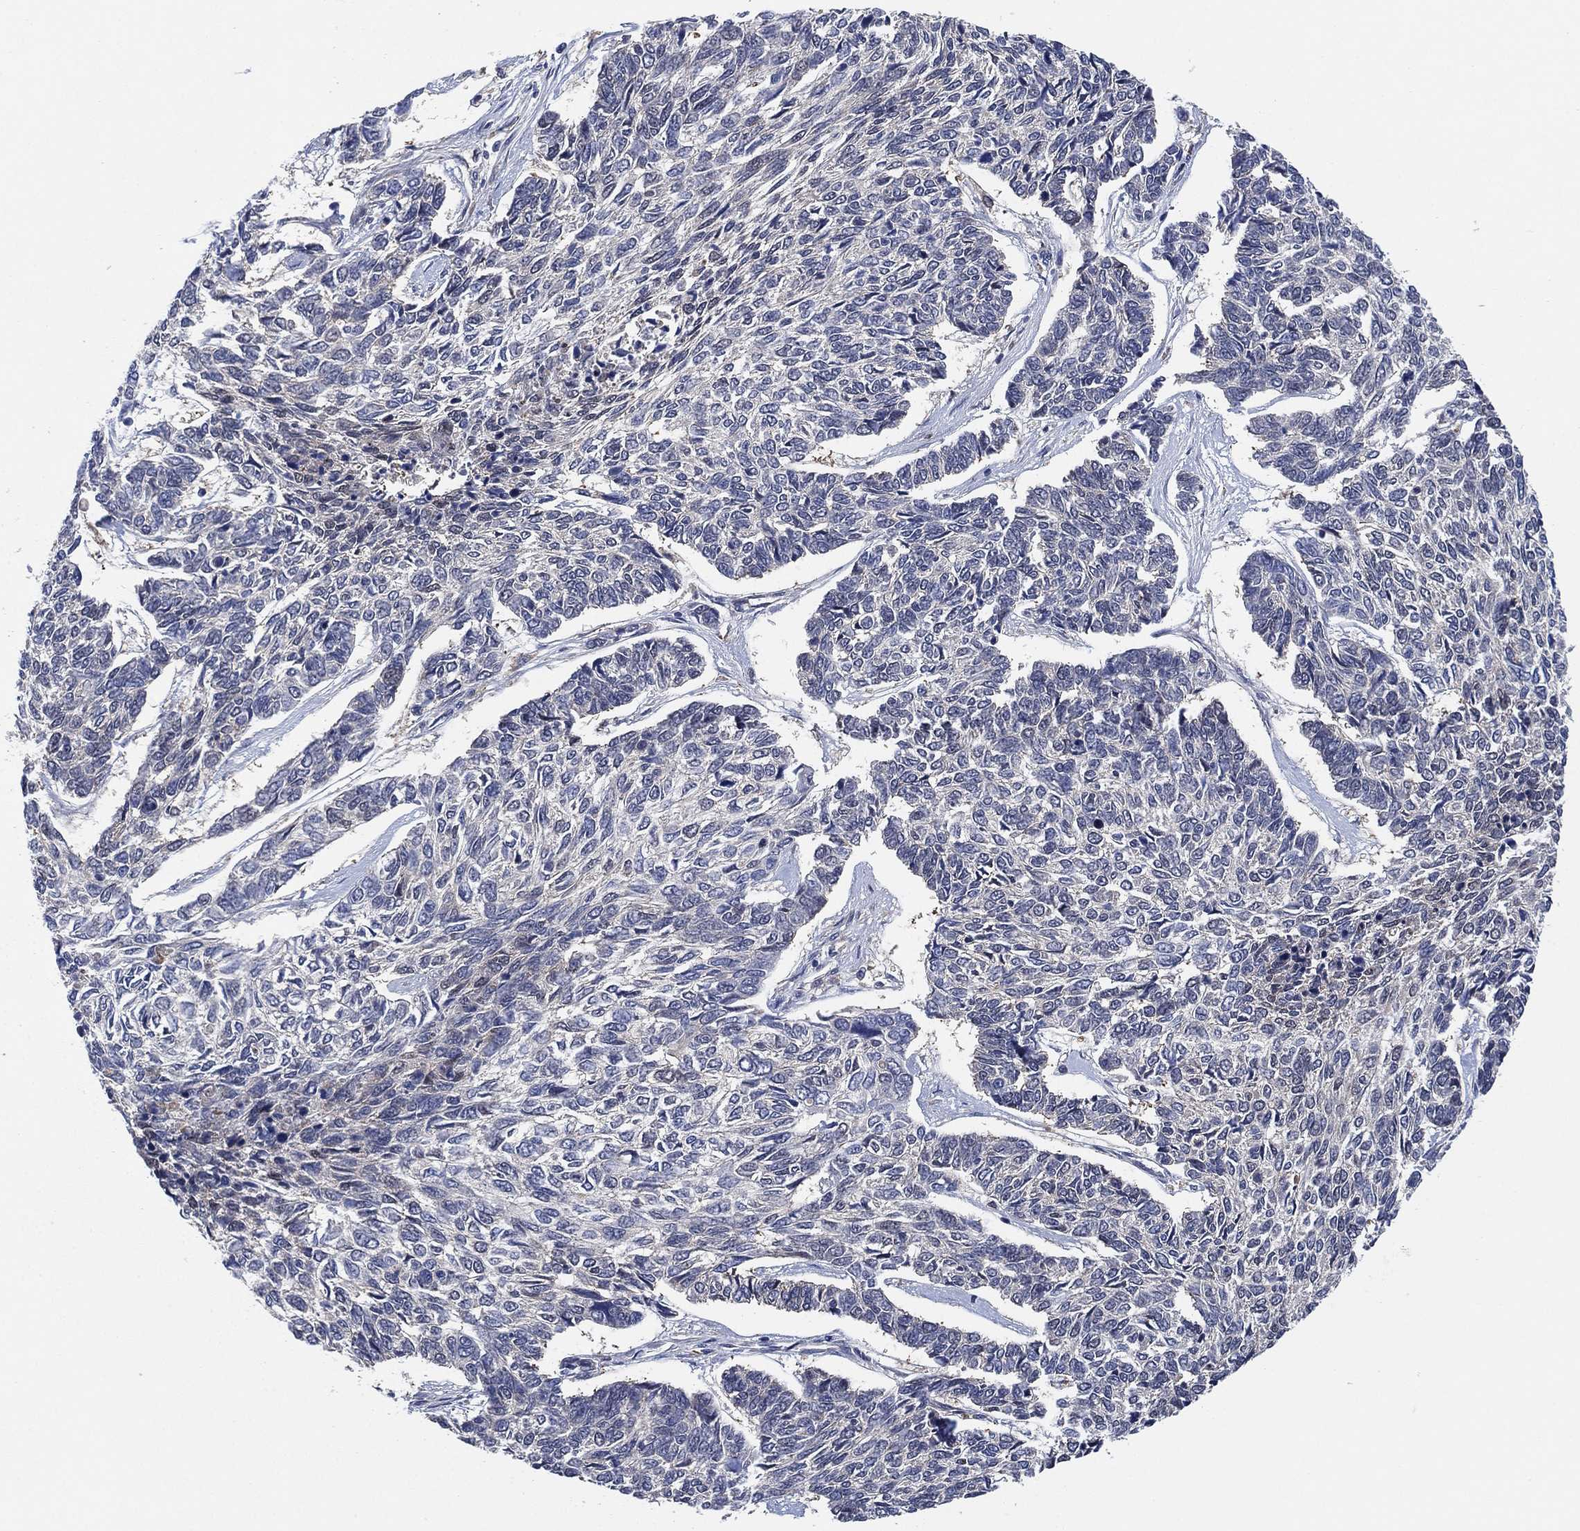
{"staining": {"intensity": "negative", "quantity": "none", "location": "none"}, "tissue": "skin cancer", "cell_type": "Tumor cells", "image_type": "cancer", "snomed": [{"axis": "morphology", "description": "Basal cell carcinoma"}, {"axis": "topography", "description": "Skin"}], "caption": "There is no significant positivity in tumor cells of skin cancer.", "gene": "FES", "patient": {"sex": "female", "age": 65}}